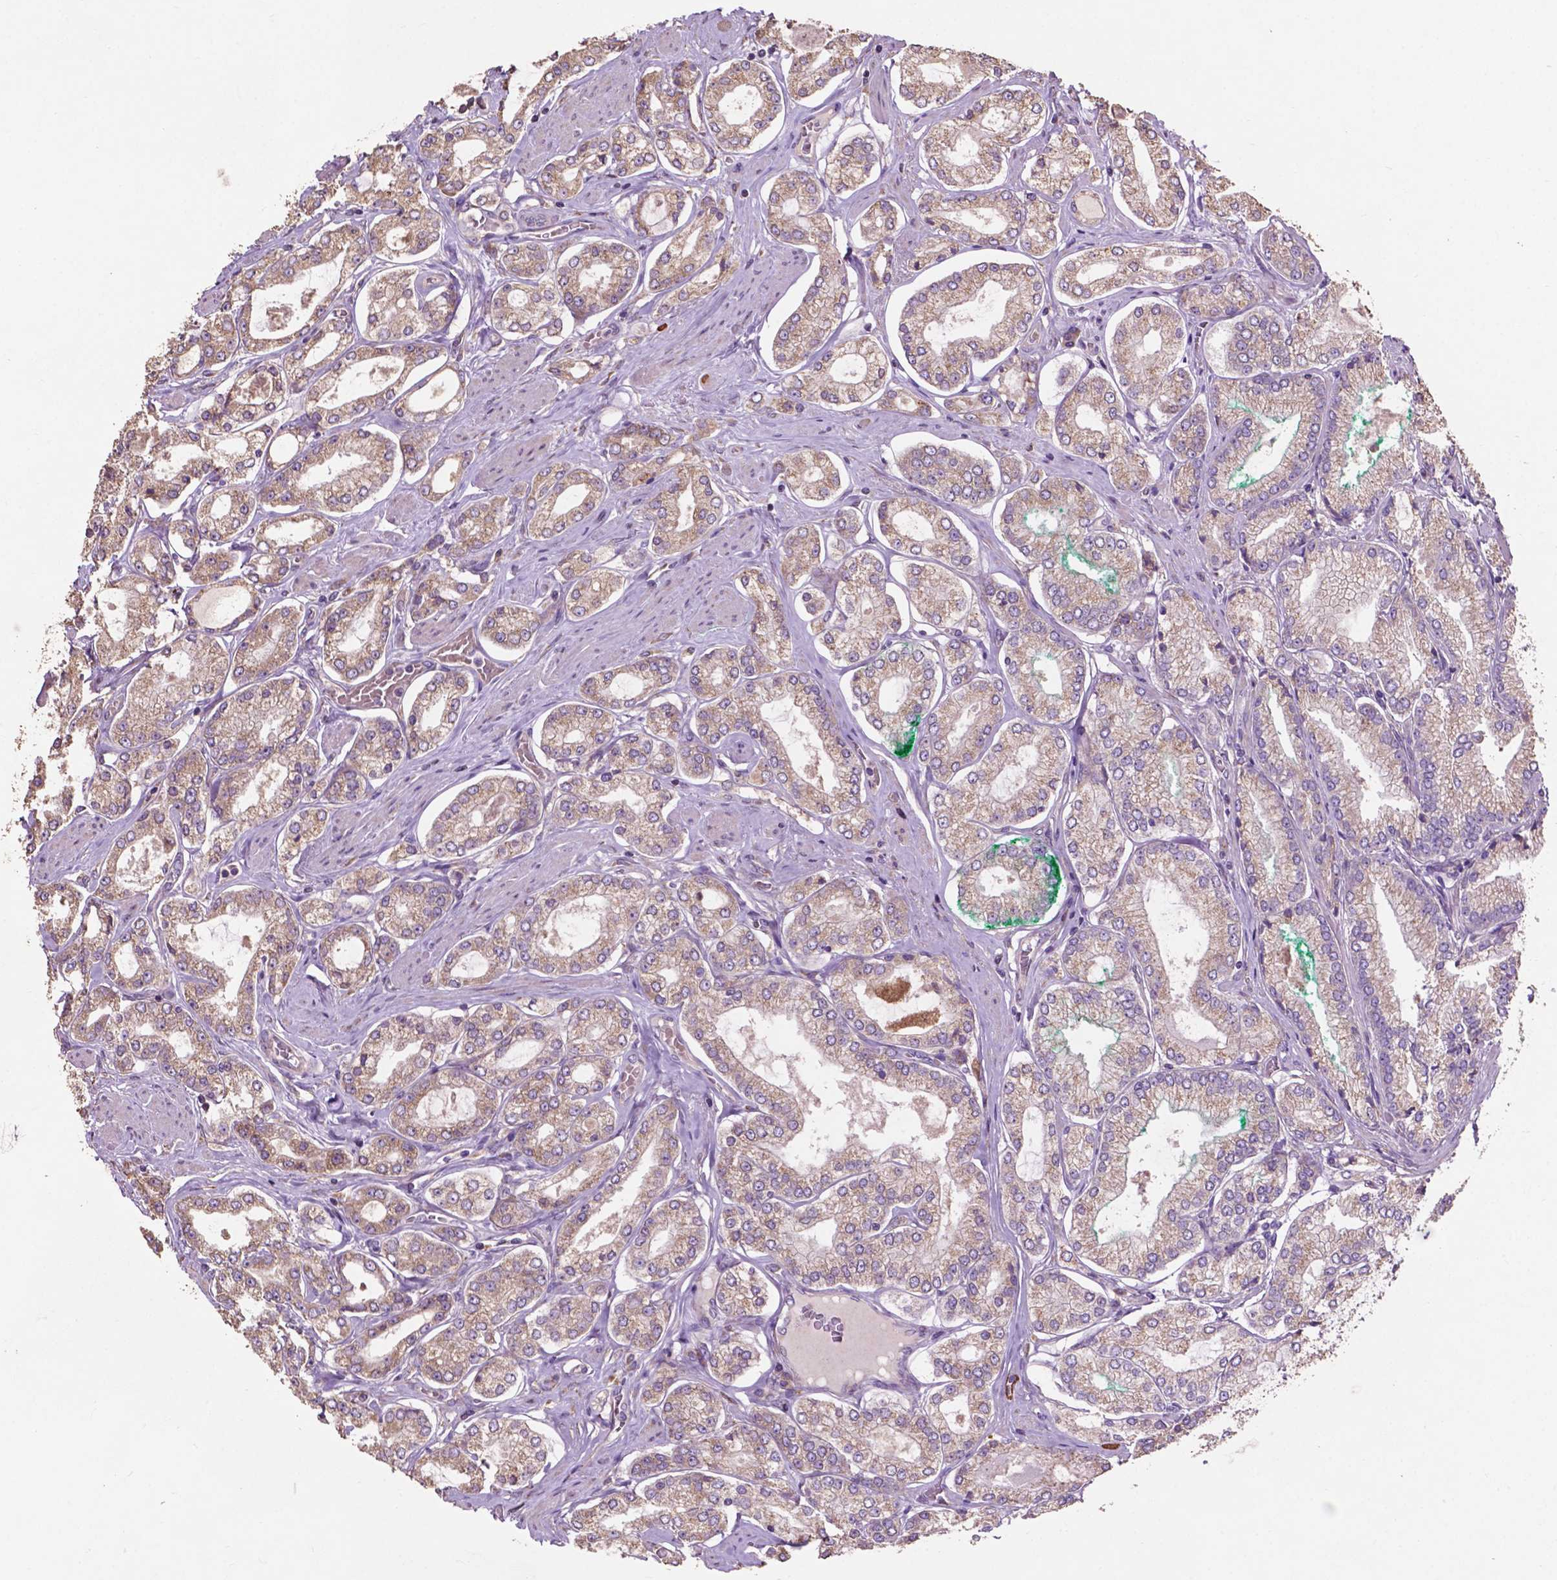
{"staining": {"intensity": "weak", "quantity": ">75%", "location": "cytoplasmic/membranous"}, "tissue": "prostate cancer", "cell_type": "Tumor cells", "image_type": "cancer", "snomed": [{"axis": "morphology", "description": "Adenocarcinoma, High grade"}, {"axis": "topography", "description": "Prostate"}], "caption": "High-grade adenocarcinoma (prostate) stained for a protein (brown) shows weak cytoplasmic/membranous positive expression in approximately >75% of tumor cells.", "gene": "MBTPS1", "patient": {"sex": "male", "age": 68}}